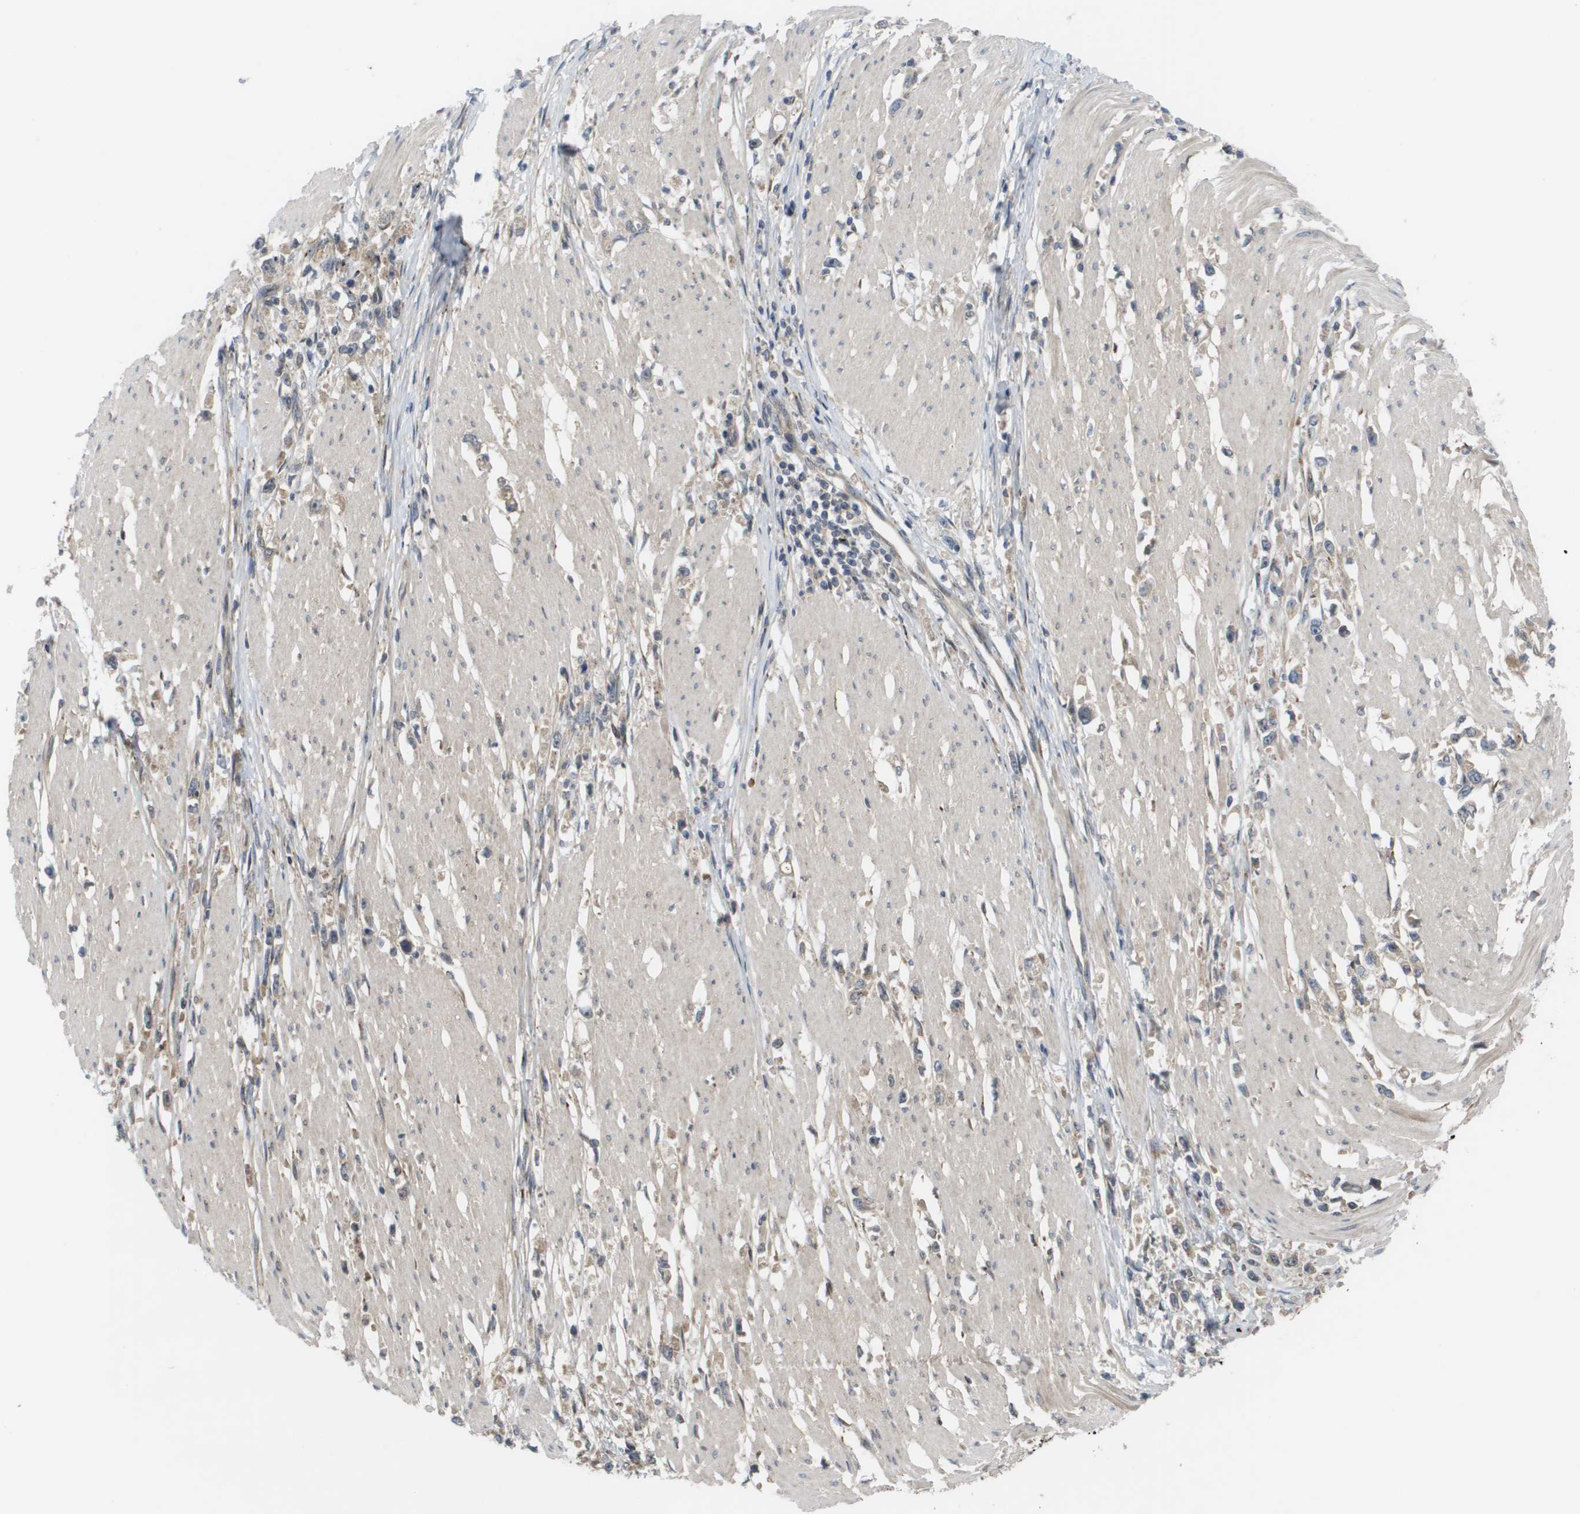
{"staining": {"intensity": "moderate", "quantity": "25%-75%", "location": "cytoplasmic/membranous"}, "tissue": "stomach cancer", "cell_type": "Tumor cells", "image_type": "cancer", "snomed": [{"axis": "morphology", "description": "Adenocarcinoma, NOS"}, {"axis": "topography", "description": "Stomach"}], "caption": "Immunohistochemical staining of stomach cancer shows moderate cytoplasmic/membranous protein expression in approximately 25%-75% of tumor cells. The staining was performed using DAB to visualize the protein expression in brown, while the nuclei were stained in blue with hematoxylin (Magnification: 20x).", "gene": "CTPS2", "patient": {"sex": "female", "age": 59}}